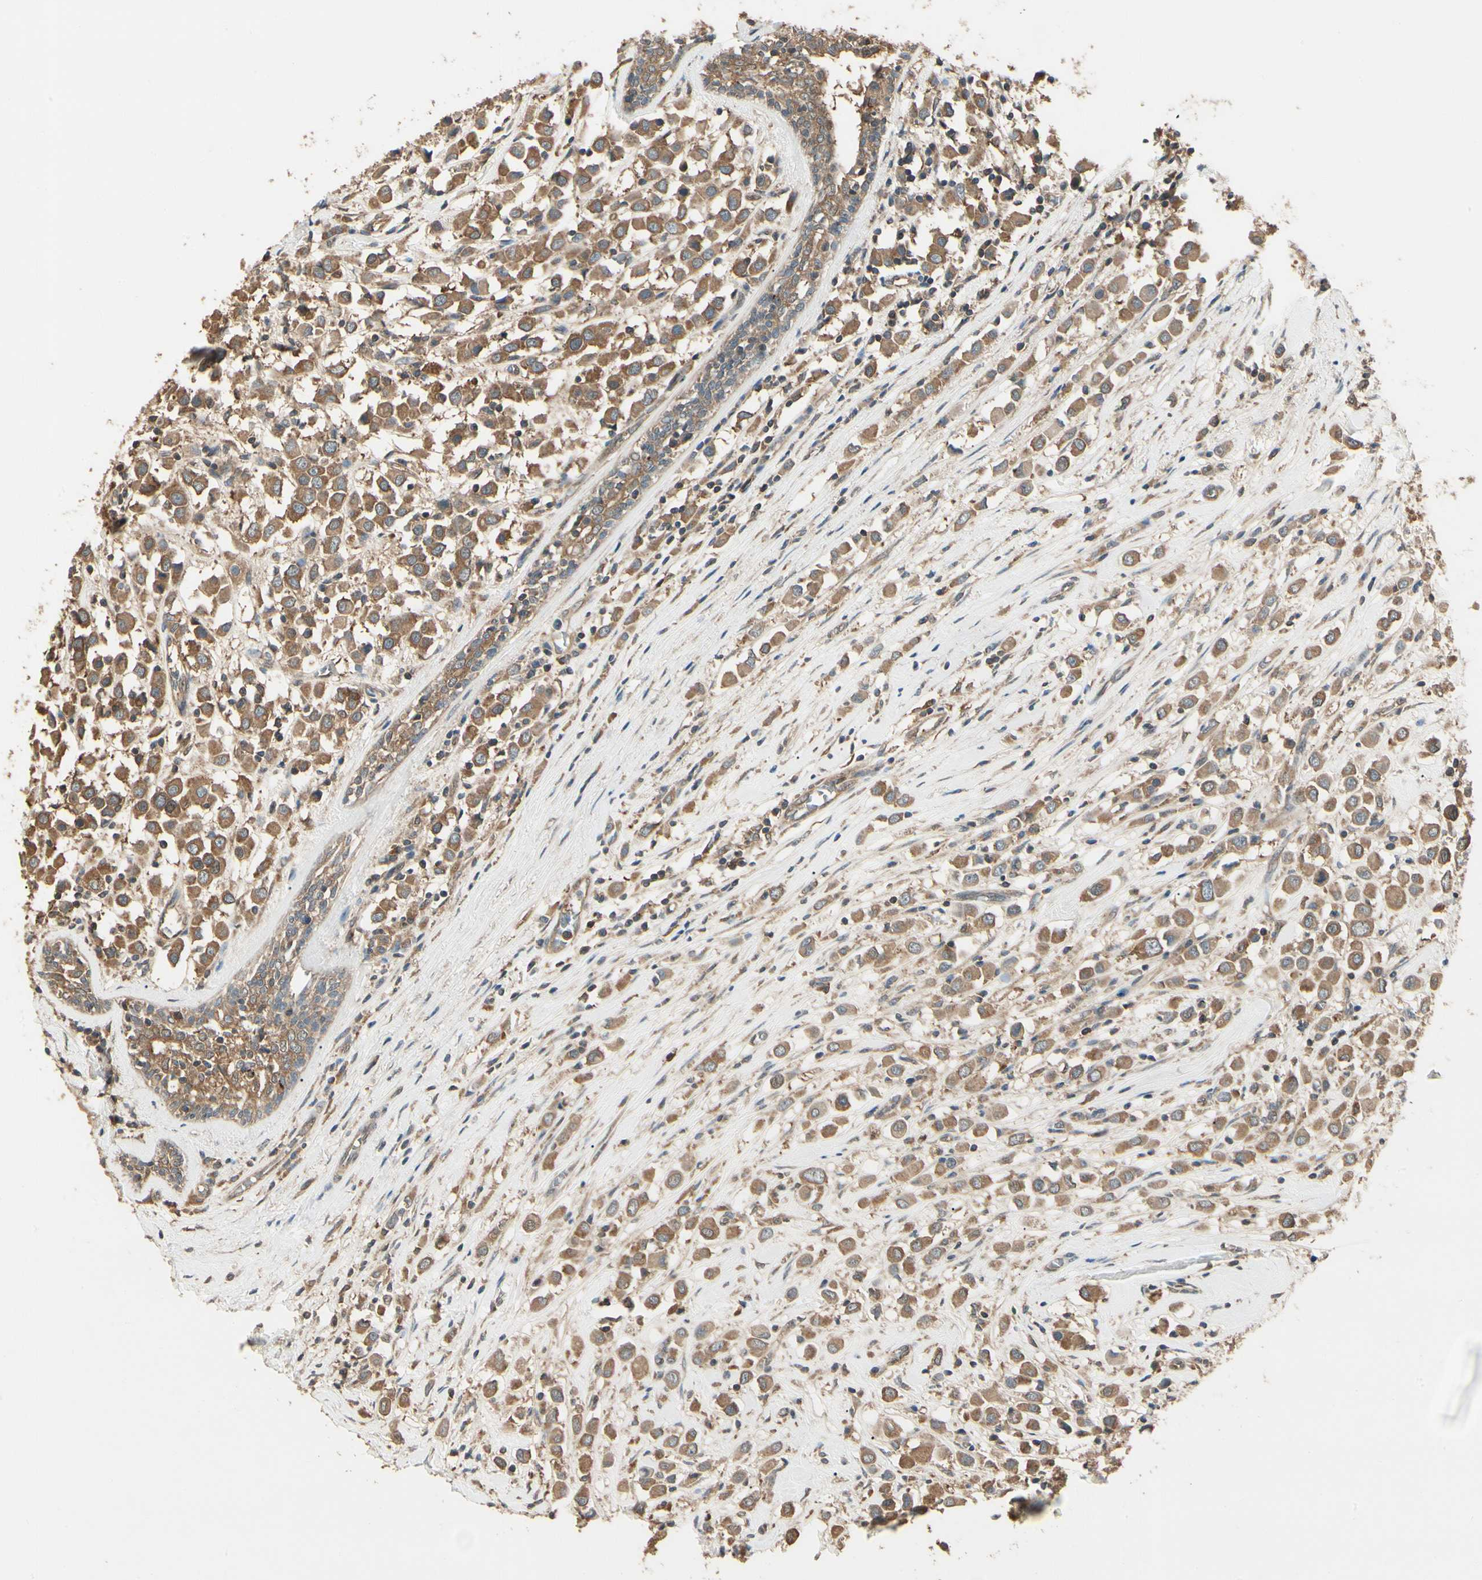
{"staining": {"intensity": "moderate", "quantity": ">75%", "location": "cytoplasmic/membranous"}, "tissue": "breast cancer", "cell_type": "Tumor cells", "image_type": "cancer", "snomed": [{"axis": "morphology", "description": "Duct carcinoma"}, {"axis": "topography", "description": "Breast"}], "caption": "Intraductal carcinoma (breast) was stained to show a protein in brown. There is medium levels of moderate cytoplasmic/membranous expression in approximately >75% of tumor cells.", "gene": "CCT7", "patient": {"sex": "female", "age": 61}}